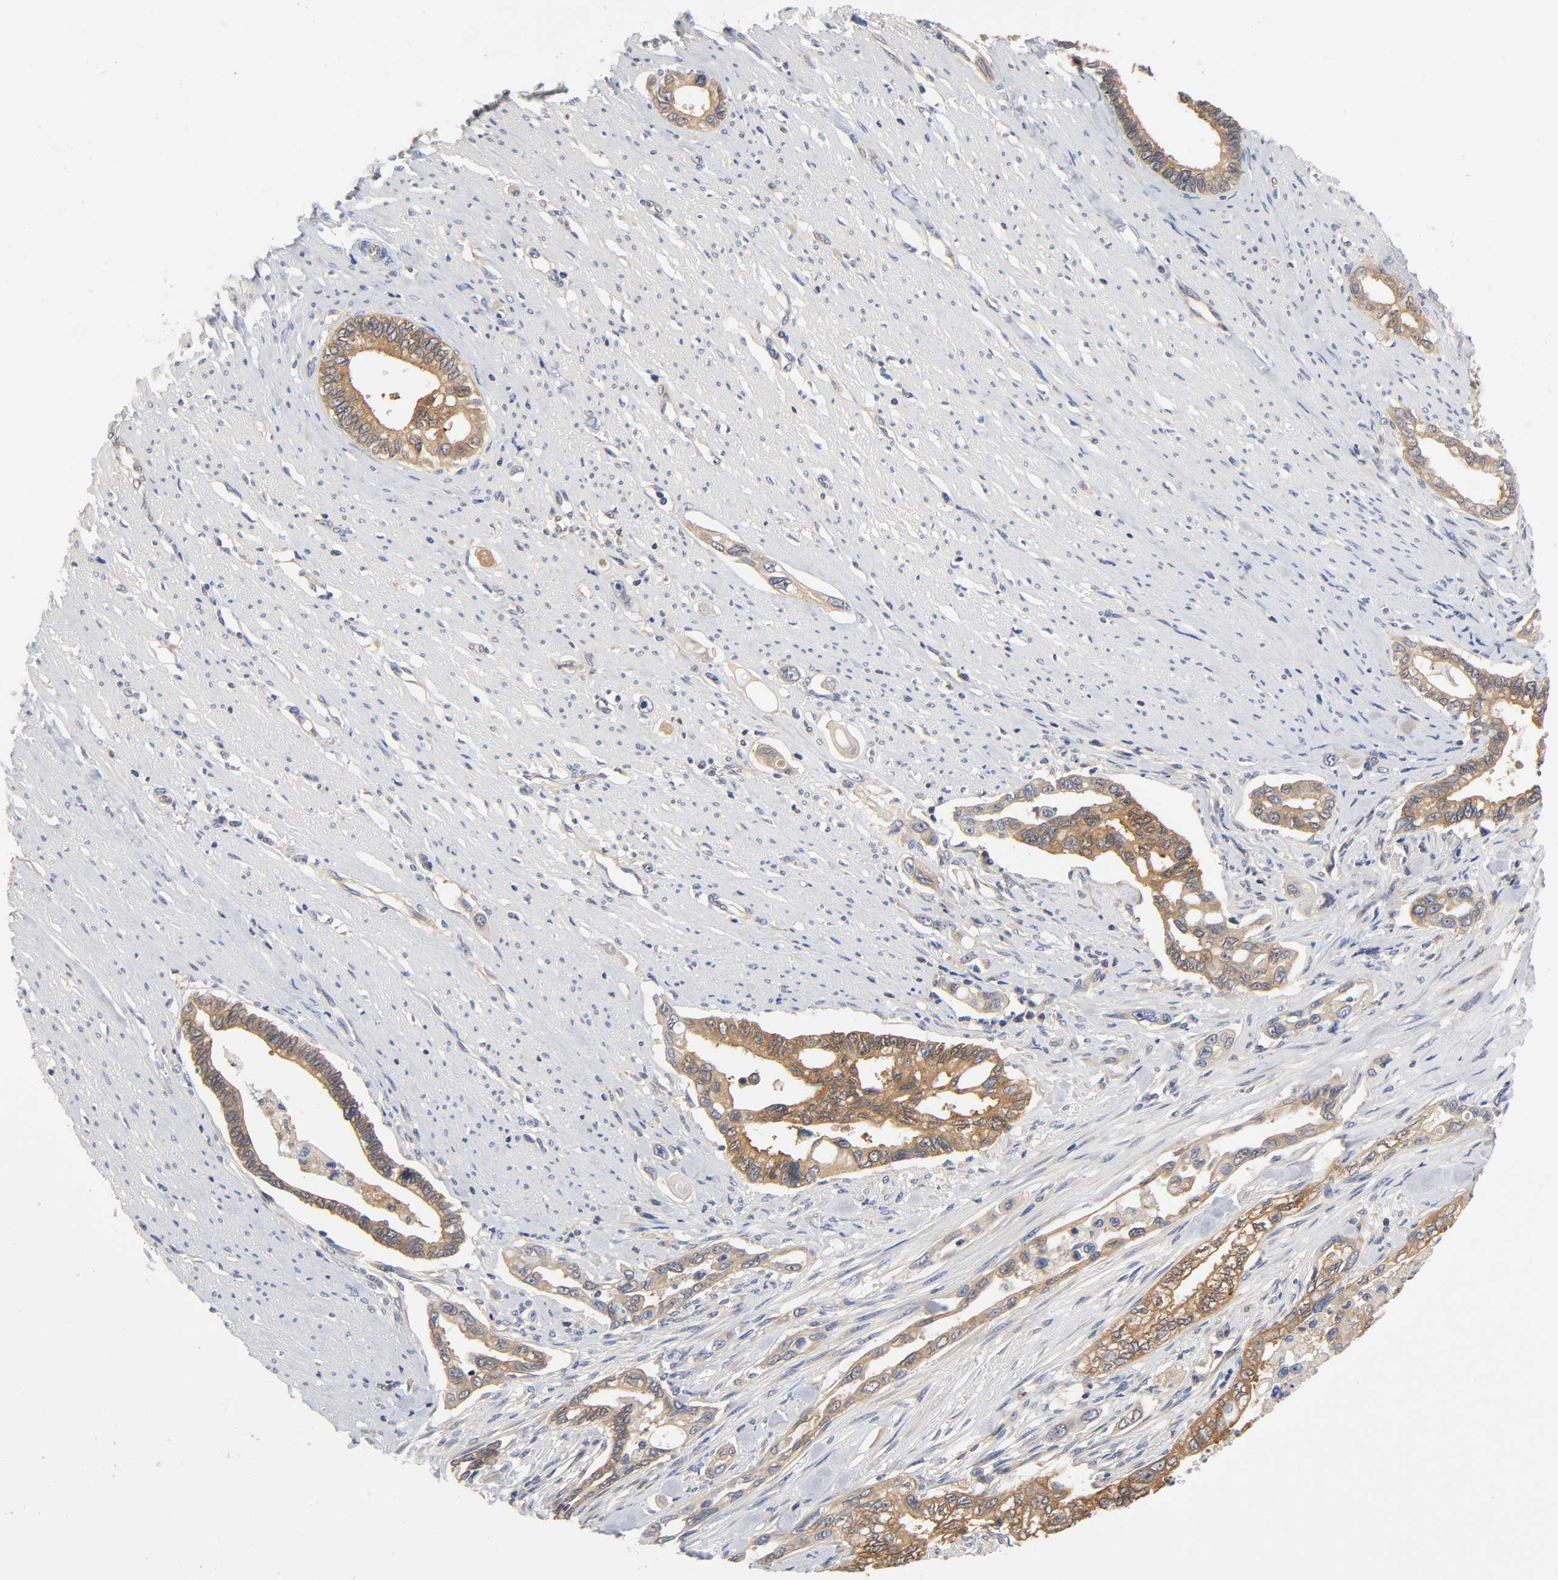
{"staining": {"intensity": "moderate", "quantity": ">75%", "location": "cytoplasmic/membranous"}, "tissue": "pancreatic cancer", "cell_type": "Tumor cells", "image_type": "cancer", "snomed": [{"axis": "morphology", "description": "Normal tissue, NOS"}, {"axis": "topography", "description": "Pancreas"}], "caption": "Moderate cytoplasmic/membranous protein staining is appreciated in approximately >75% of tumor cells in pancreatic cancer.", "gene": "PRKAB1", "patient": {"sex": "male", "age": 42}}